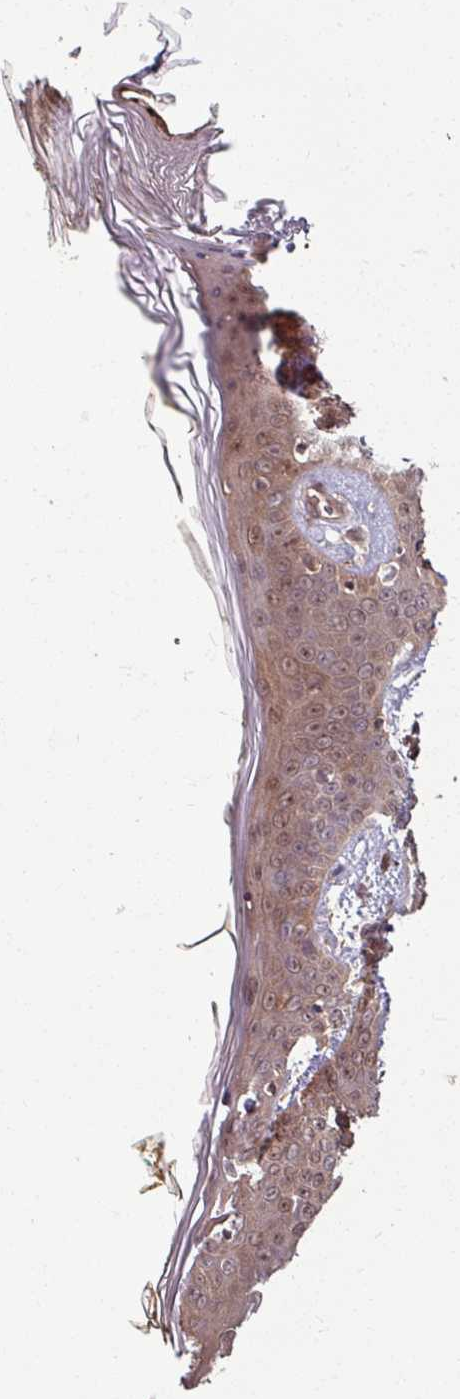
{"staining": {"intensity": "moderate", "quantity": ">75%", "location": "cytoplasmic/membranous,nuclear"}, "tissue": "skin", "cell_type": "Fibroblasts", "image_type": "normal", "snomed": [{"axis": "morphology", "description": "Normal tissue, NOS"}, {"axis": "topography", "description": "Skin"}], "caption": "This photomicrograph exhibits immunohistochemistry staining of benign human skin, with medium moderate cytoplasmic/membranous,nuclear positivity in approximately >75% of fibroblasts.", "gene": "KCTD11", "patient": {"sex": "female", "age": 34}}